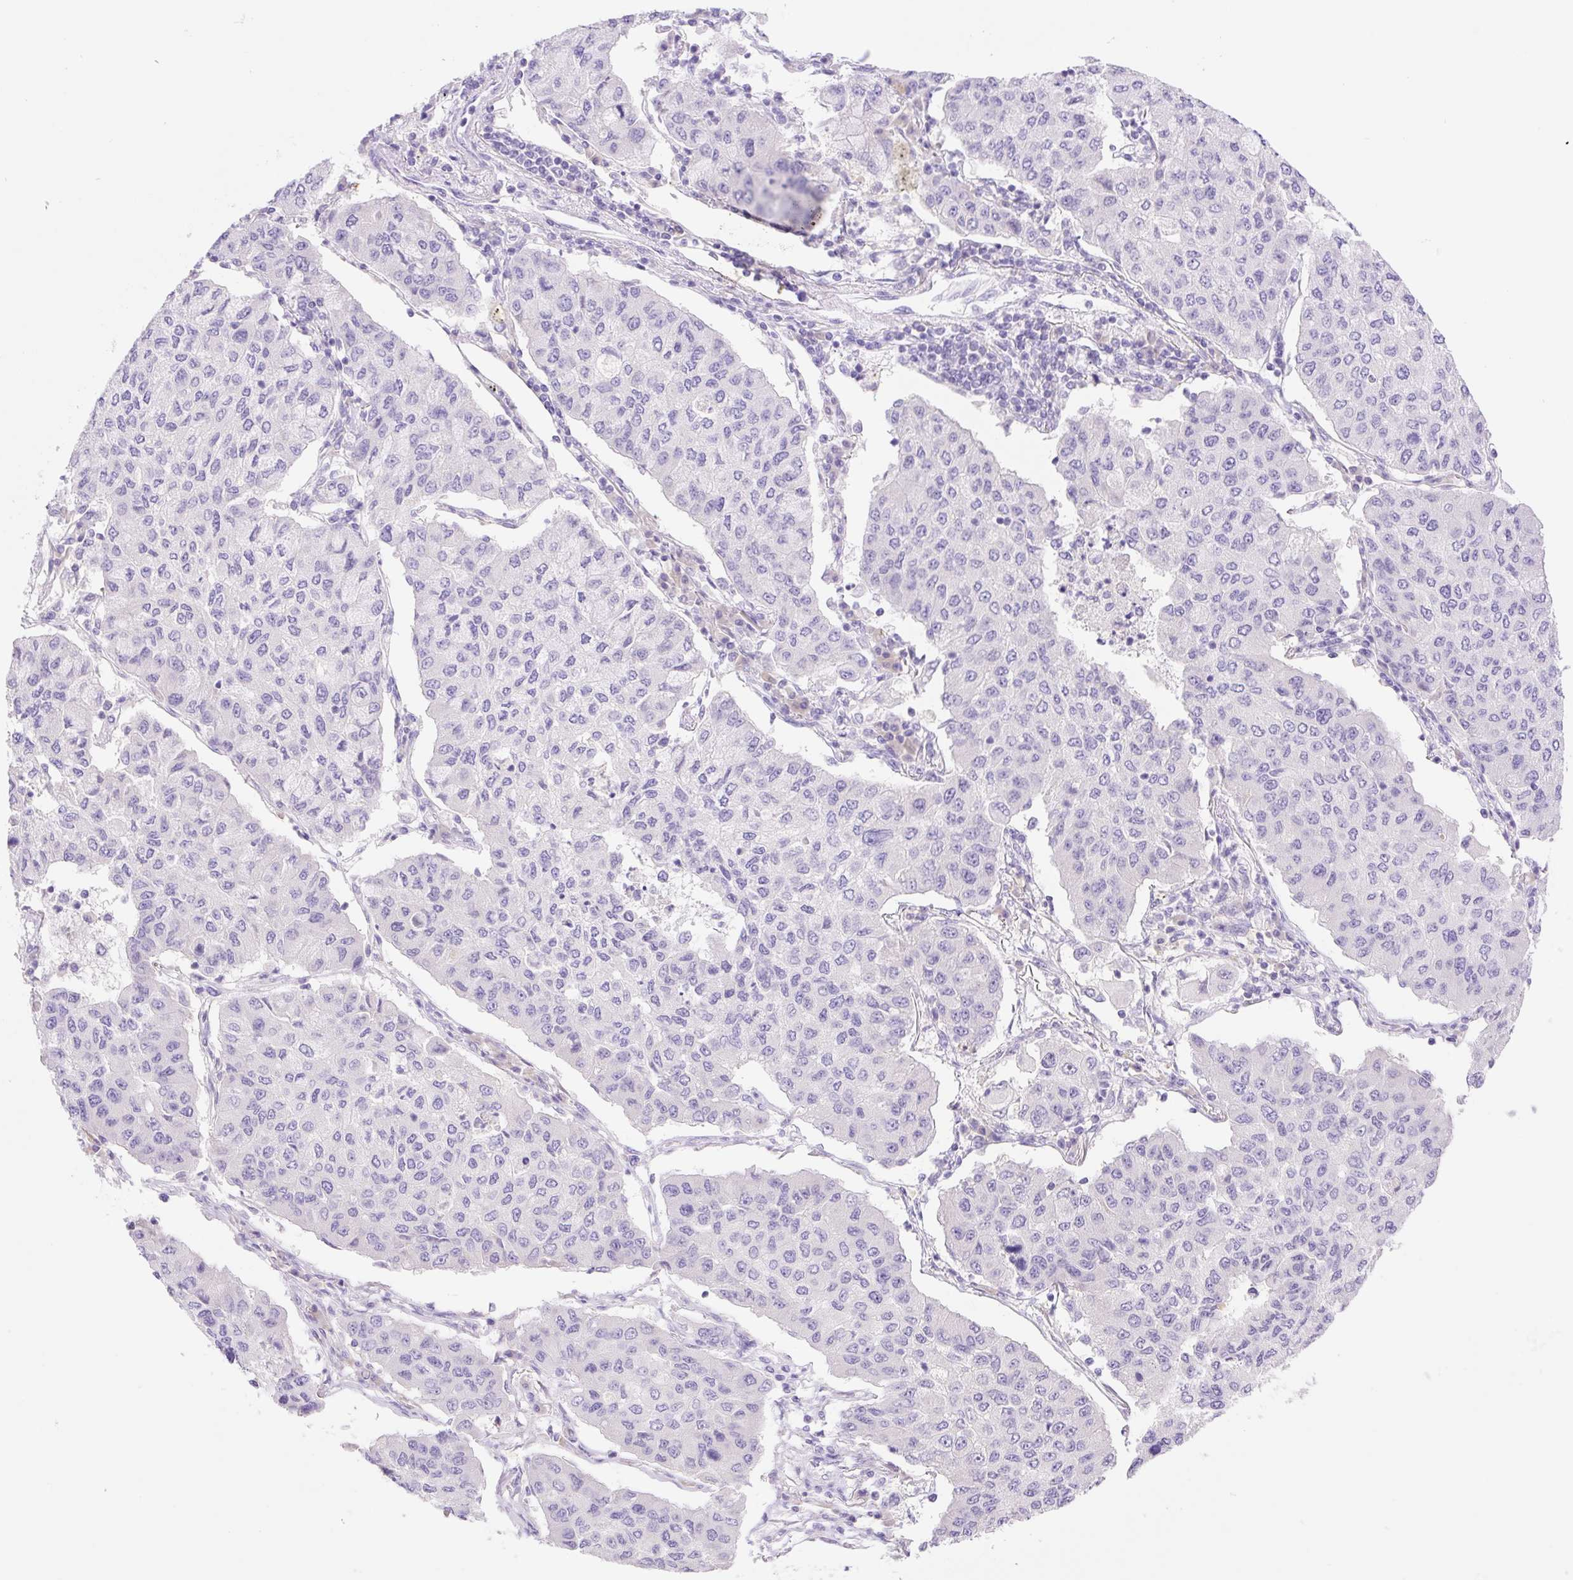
{"staining": {"intensity": "negative", "quantity": "none", "location": "none"}, "tissue": "lung cancer", "cell_type": "Tumor cells", "image_type": "cancer", "snomed": [{"axis": "morphology", "description": "Squamous cell carcinoma, NOS"}, {"axis": "topography", "description": "Lung"}], "caption": "Protein analysis of squamous cell carcinoma (lung) exhibits no significant positivity in tumor cells.", "gene": "DENND5A", "patient": {"sex": "male", "age": 74}}